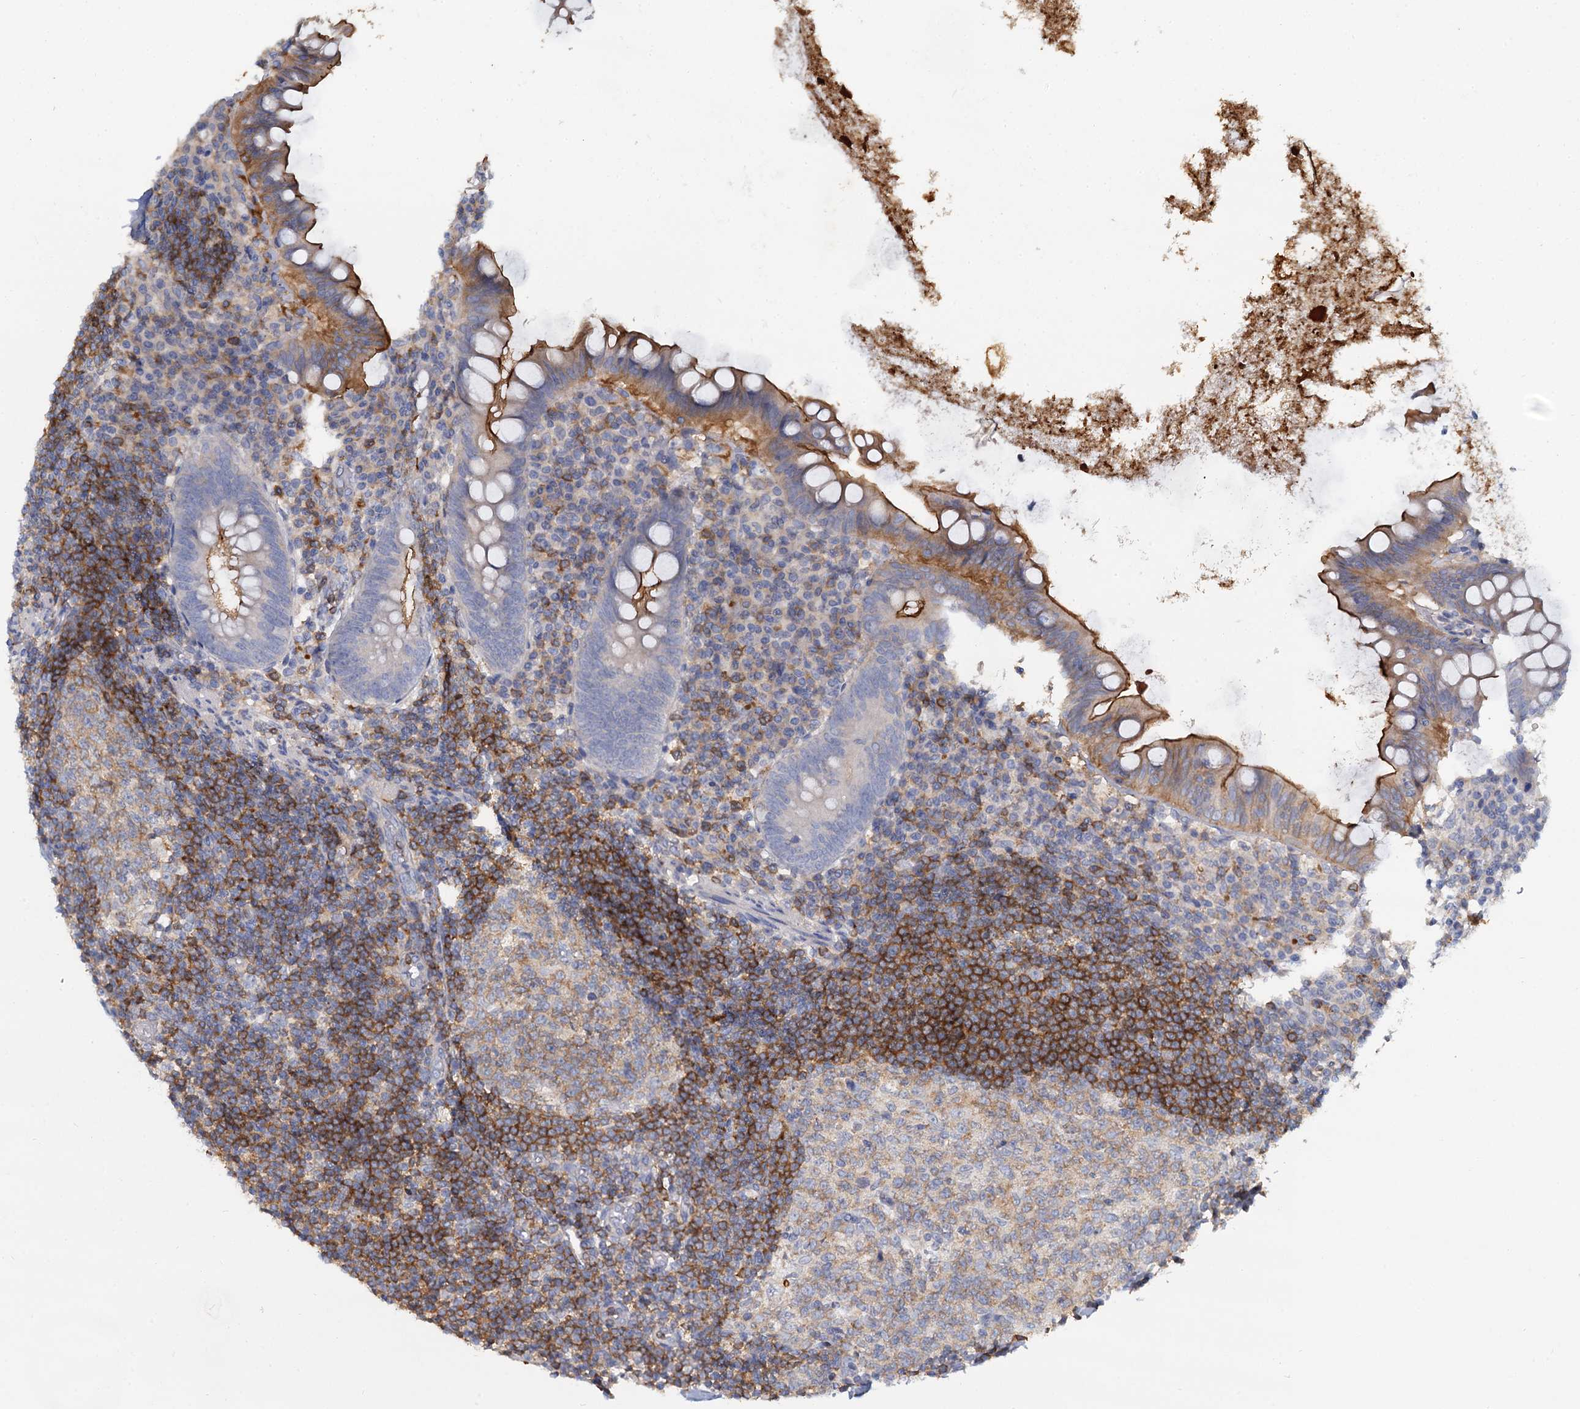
{"staining": {"intensity": "moderate", "quantity": "25%-75%", "location": "cytoplasmic/membranous"}, "tissue": "appendix", "cell_type": "Glandular cells", "image_type": "normal", "snomed": [{"axis": "morphology", "description": "Normal tissue, NOS"}, {"axis": "topography", "description": "Appendix"}], "caption": "Glandular cells display medium levels of moderate cytoplasmic/membranous positivity in about 25%-75% of cells in unremarkable human appendix. Using DAB (3,3'-diaminobenzidine) (brown) and hematoxylin (blue) stains, captured at high magnification using brightfield microscopy.", "gene": "ACSM3", "patient": {"sex": "female", "age": 51}}